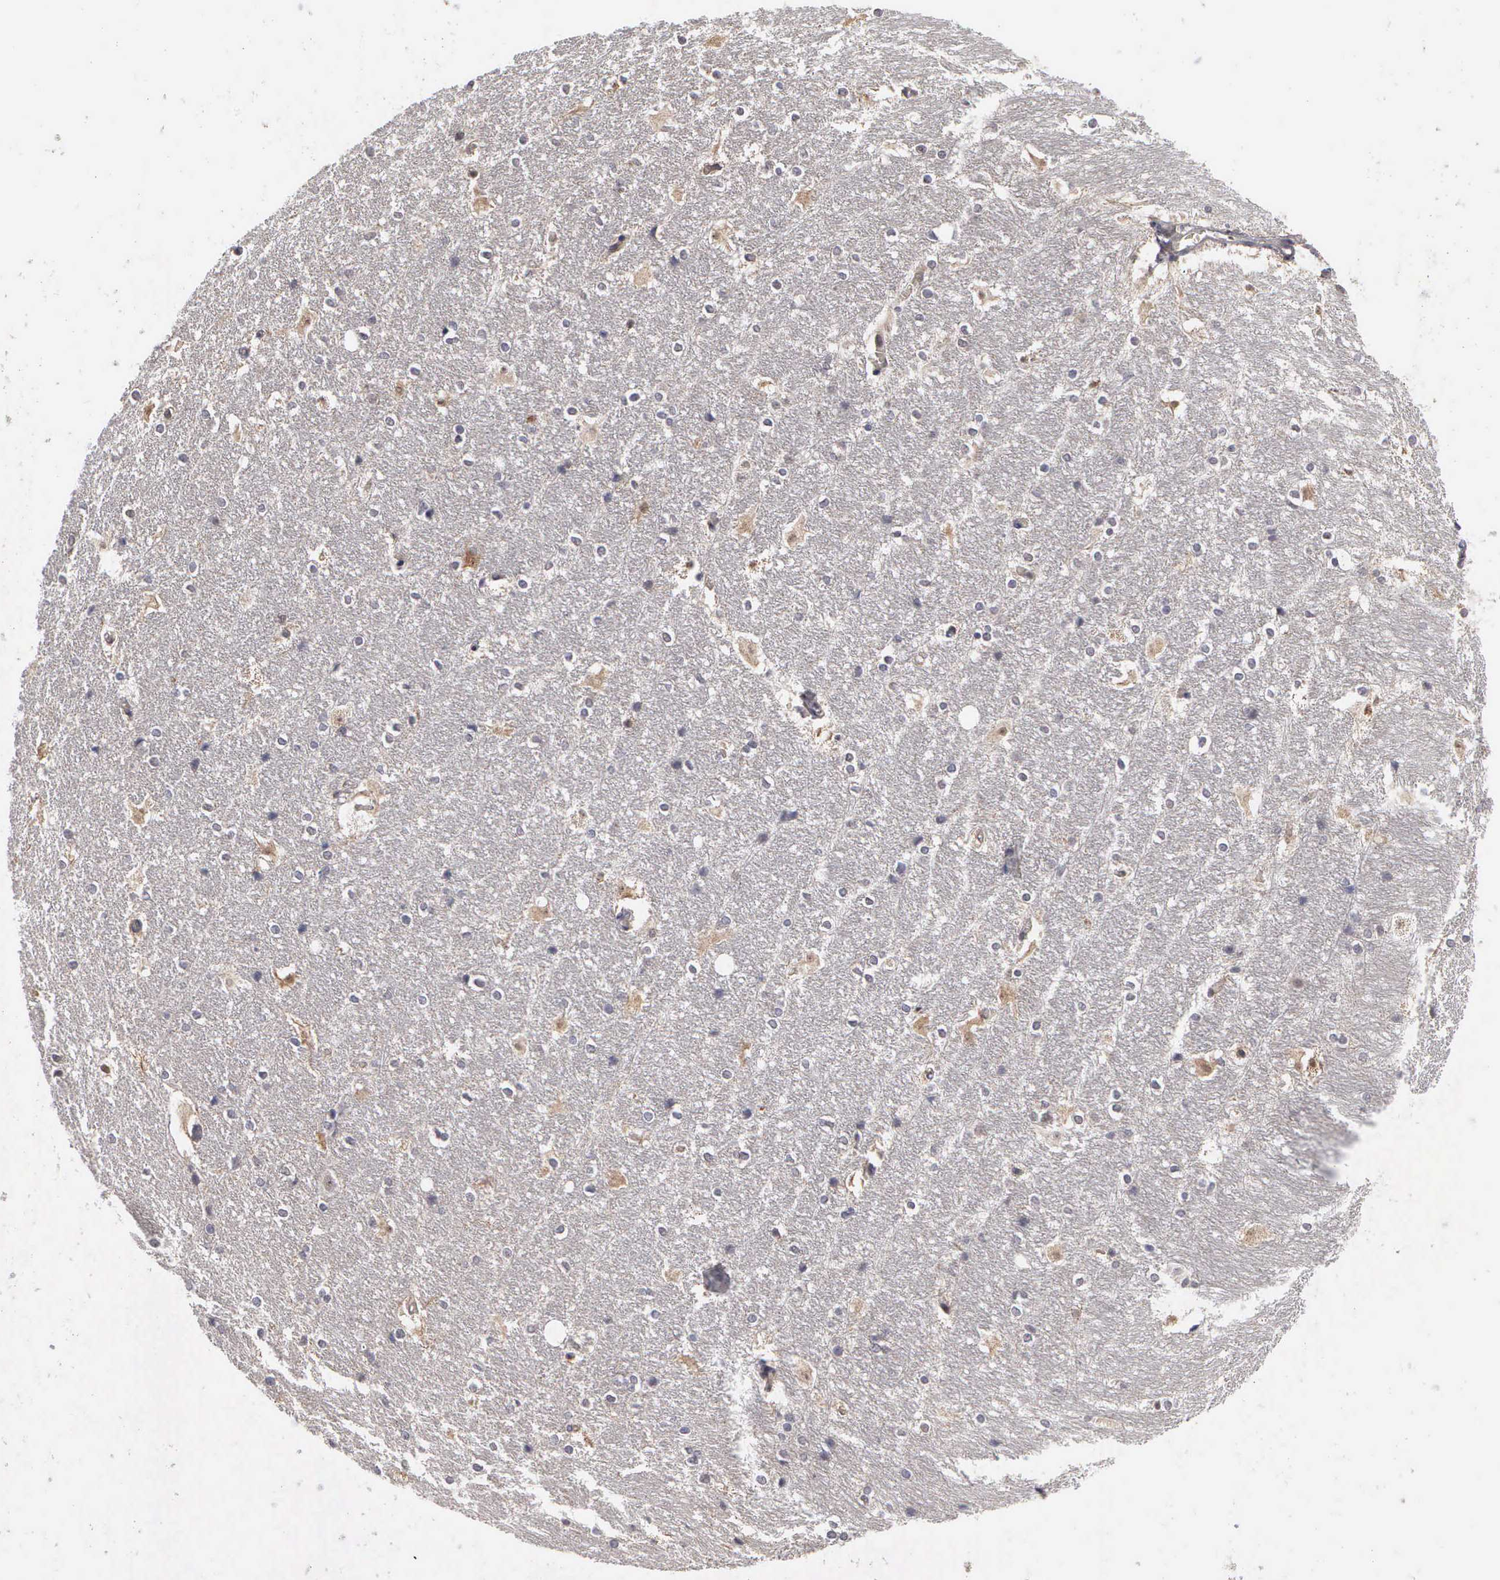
{"staining": {"intensity": "moderate", "quantity": "<25%", "location": "cytoplasmic/membranous,nuclear"}, "tissue": "hippocampus", "cell_type": "Glial cells", "image_type": "normal", "snomed": [{"axis": "morphology", "description": "Normal tissue, NOS"}, {"axis": "topography", "description": "Hippocampus"}], "caption": "The micrograph shows a brown stain indicating the presence of a protein in the cytoplasmic/membranous,nuclear of glial cells in hippocampus. (DAB (3,3'-diaminobenzidine) = brown stain, brightfield microscopy at high magnification).", "gene": "ZBTB33", "patient": {"sex": "female", "age": 19}}